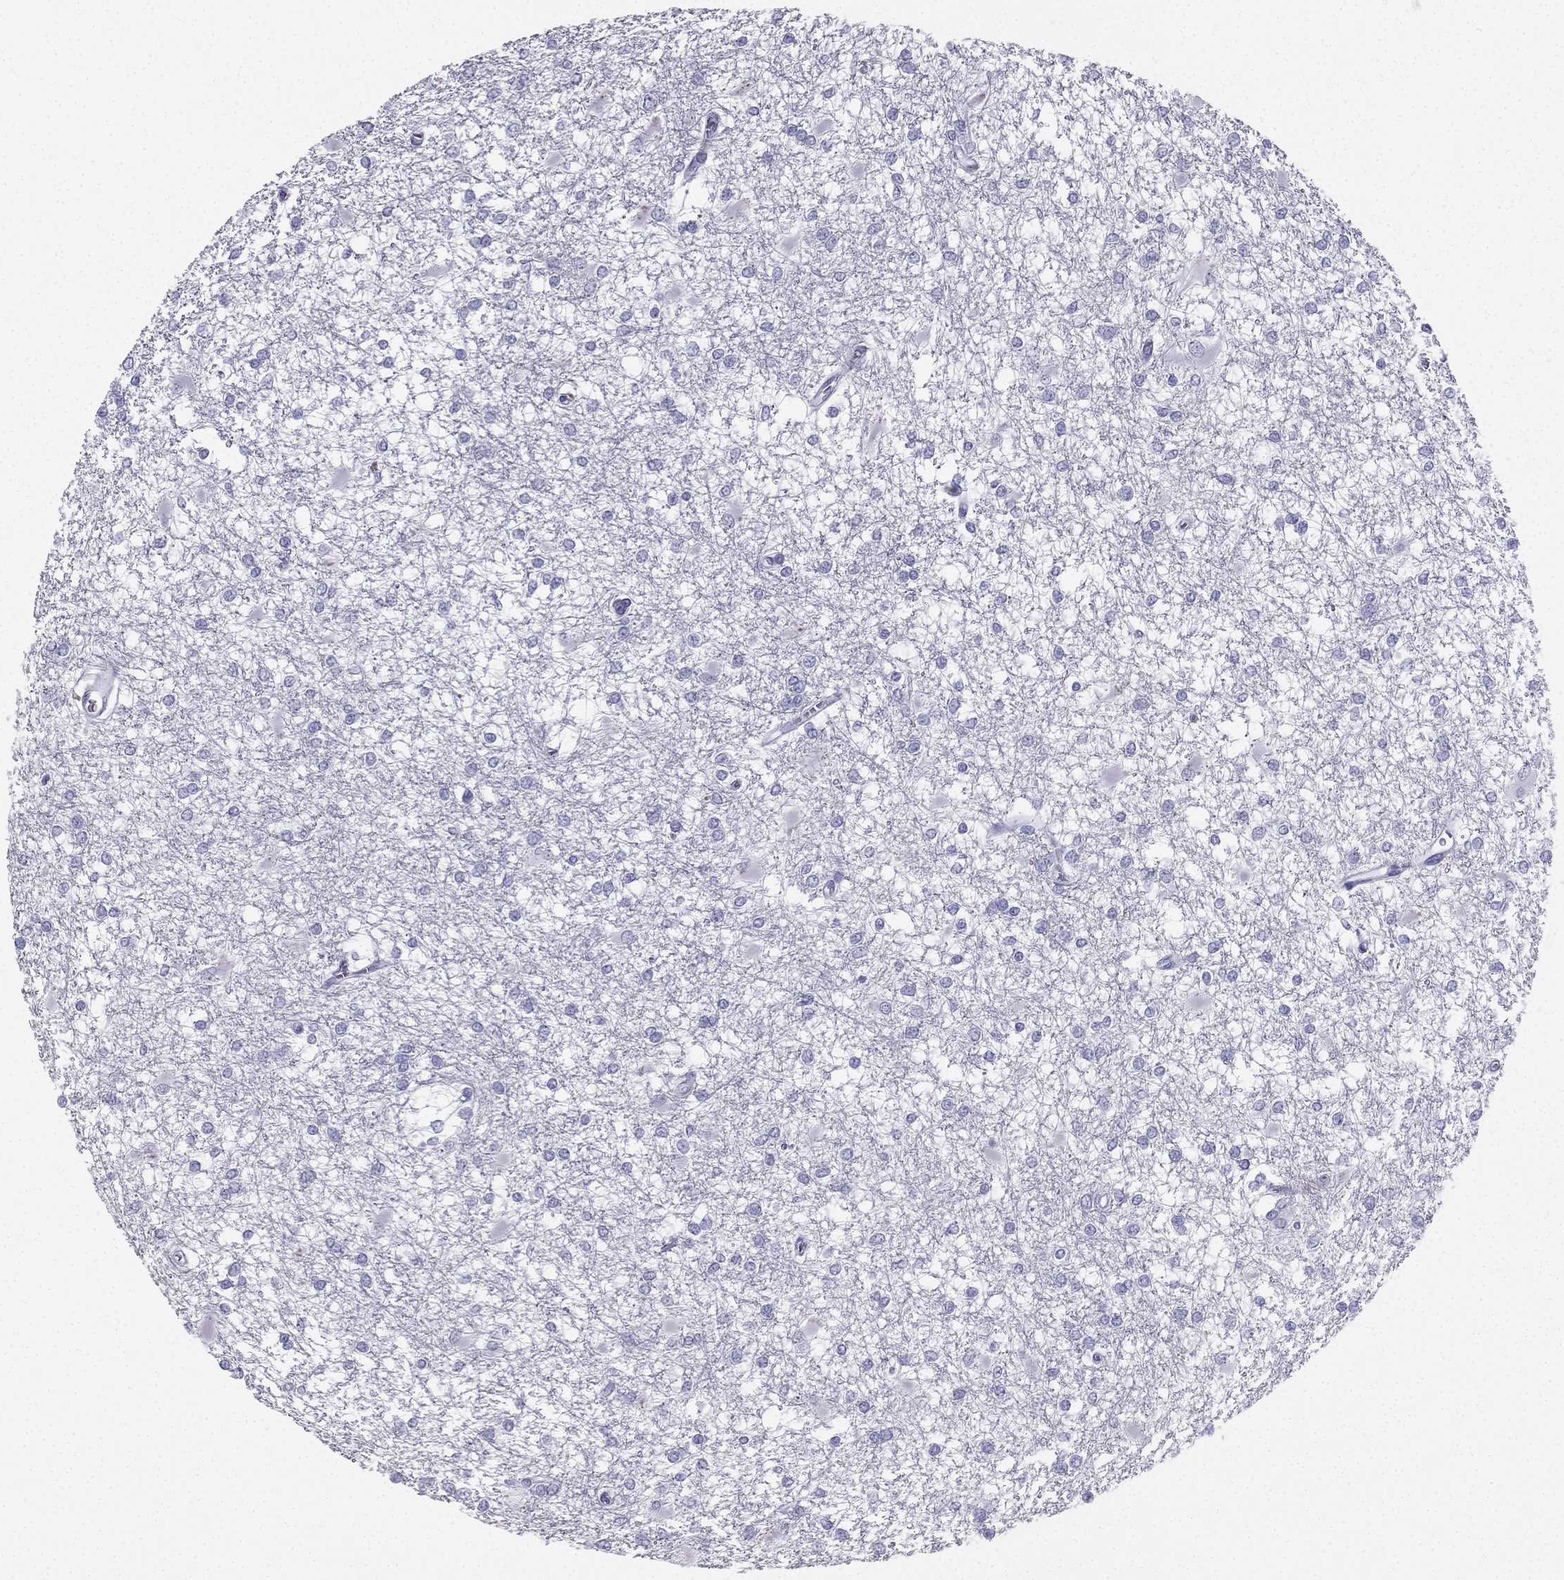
{"staining": {"intensity": "negative", "quantity": "none", "location": "none"}, "tissue": "glioma", "cell_type": "Tumor cells", "image_type": "cancer", "snomed": [{"axis": "morphology", "description": "Glioma, malignant, High grade"}, {"axis": "topography", "description": "Cerebral cortex"}], "caption": "A high-resolution histopathology image shows immunohistochemistry staining of glioma, which reveals no significant positivity in tumor cells. (DAB immunohistochemistry (IHC) with hematoxylin counter stain).", "gene": "TFF3", "patient": {"sex": "male", "age": 79}}